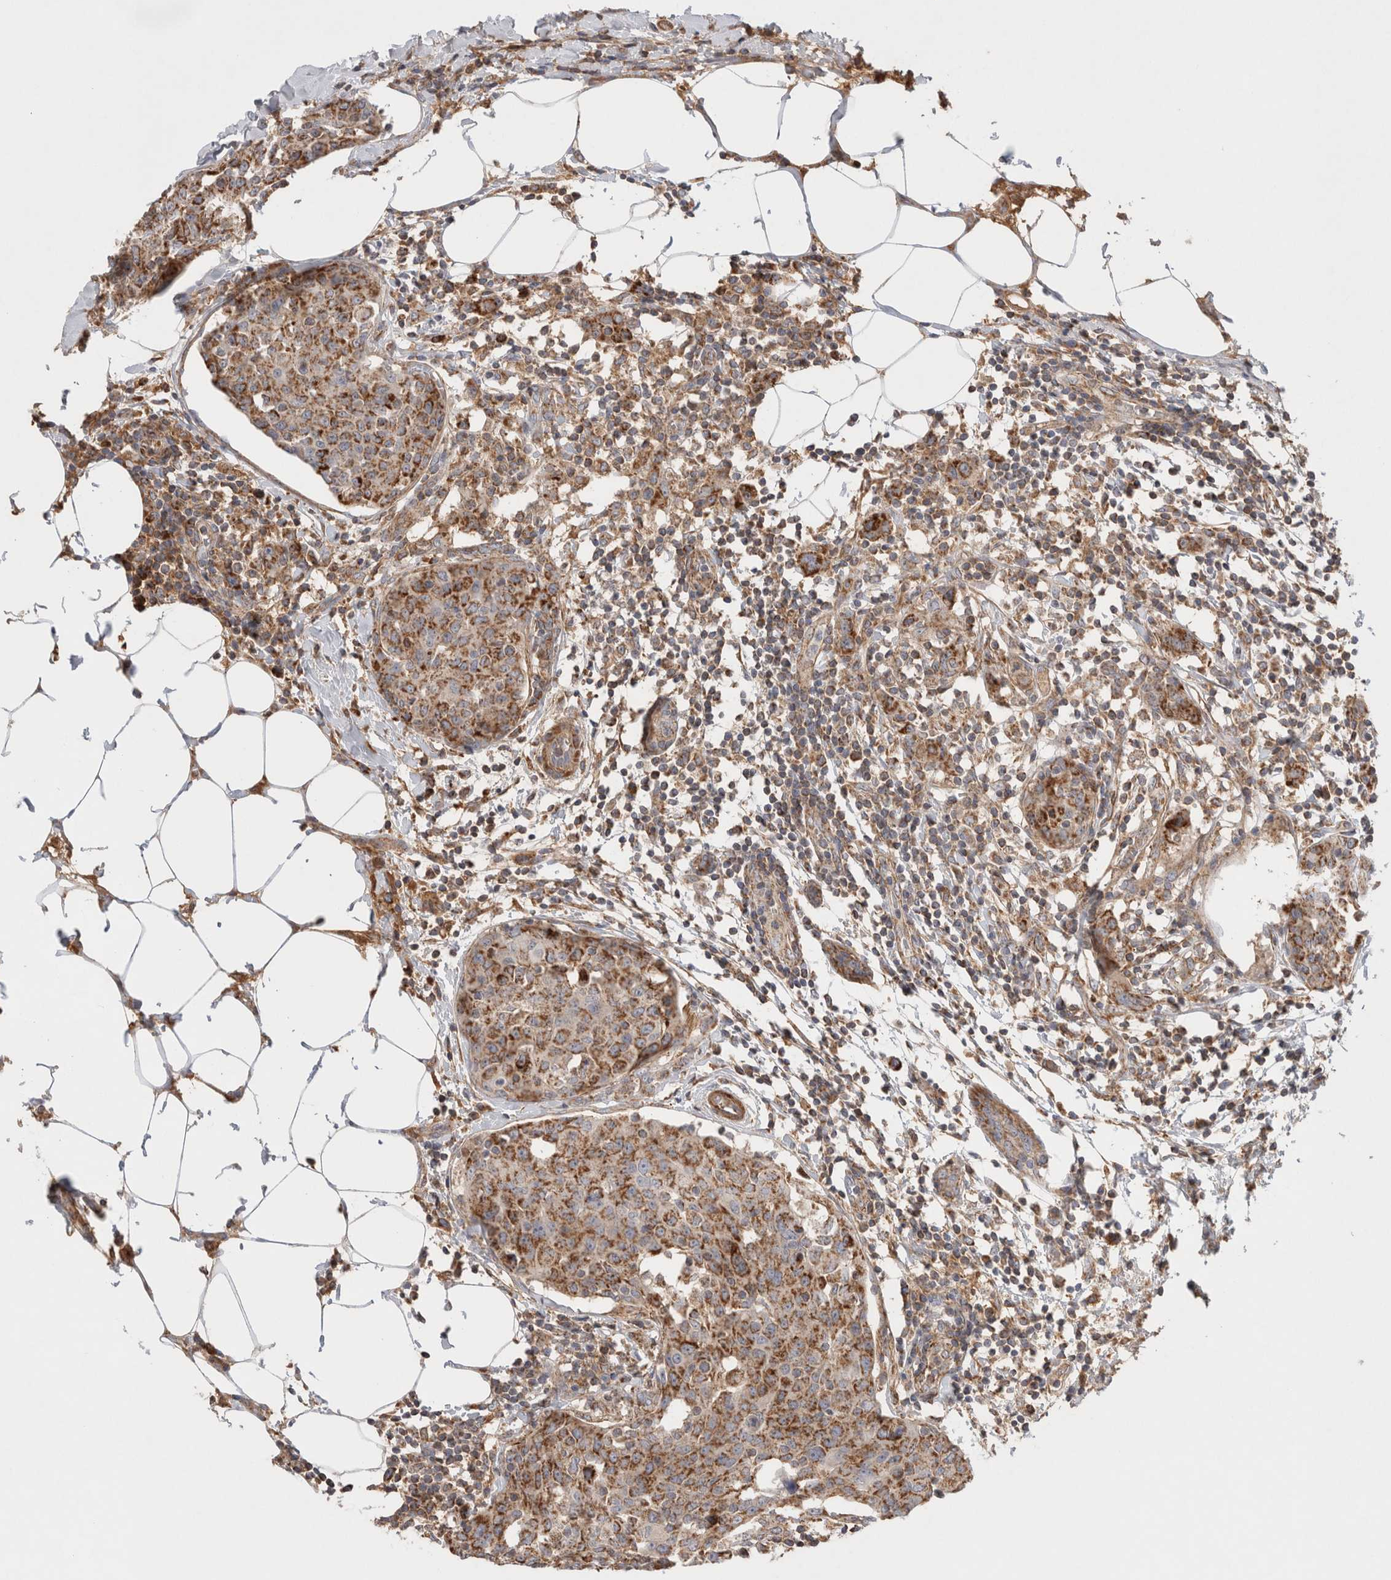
{"staining": {"intensity": "moderate", "quantity": ">75%", "location": "cytoplasmic/membranous"}, "tissue": "breast cancer", "cell_type": "Tumor cells", "image_type": "cancer", "snomed": [{"axis": "morphology", "description": "Normal tissue, NOS"}, {"axis": "morphology", "description": "Duct carcinoma"}, {"axis": "topography", "description": "Breast"}], "caption": "Human intraductal carcinoma (breast) stained with a brown dye demonstrates moderate cytoplasmic/membranous positive staining in approximately >75% of tumor cells.", "gene": "MRPS28", "patient": {"sex": "female", "age": 37}}